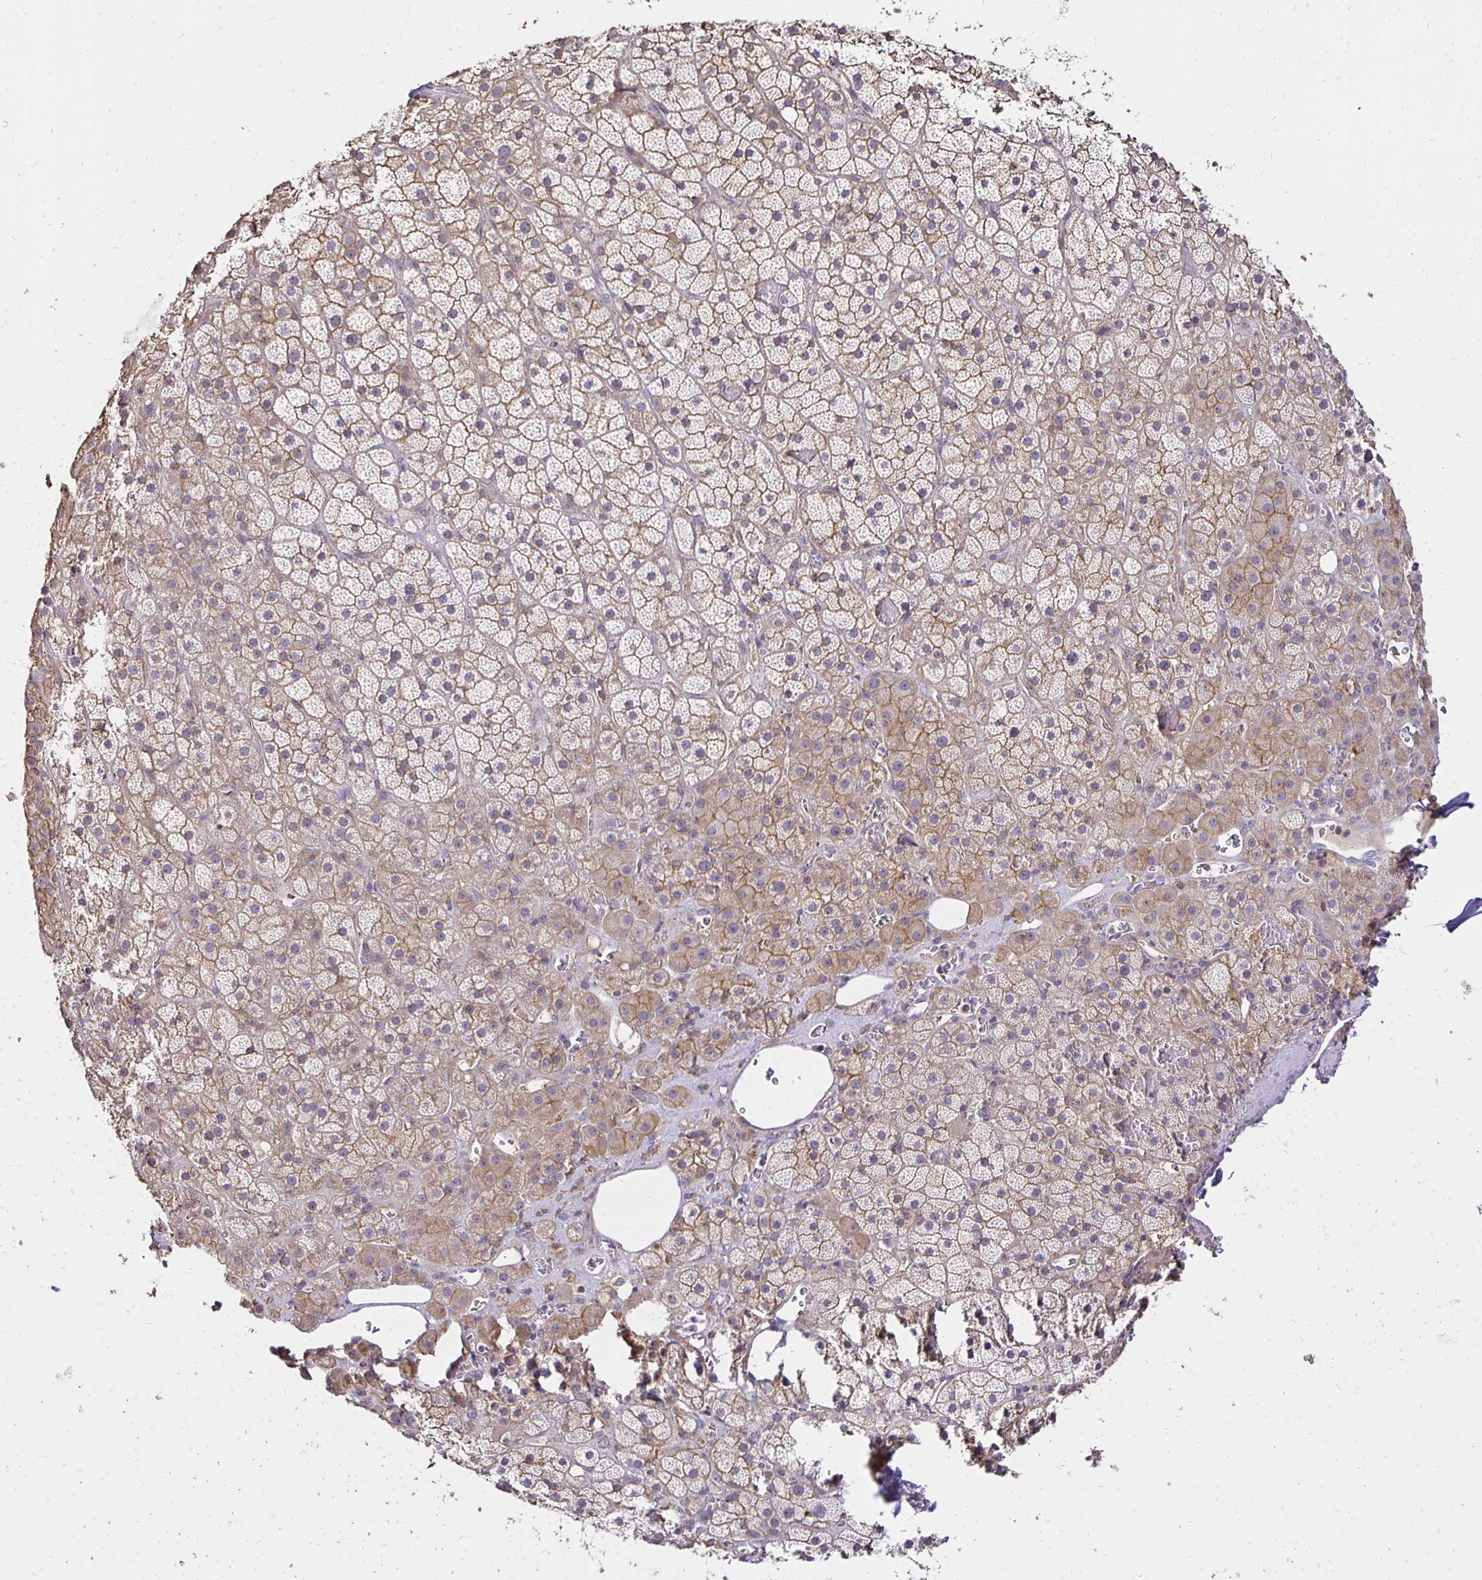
{"staining": {"intensity": "weak", "quantity": "25%-75%", "location": "cytoplasmic/membranous"}, "tissue": "adrenal gland", "cell_type": "Glandular cells", "image_type": "normal", "snomed": [{"axis": "morphology", "description": "Normal tissue, NOS"}, {"axis": "topography", "description": "Adrenal gland"}], "caption": "Brown immunohistochemical staining in benign human adrenal gland displays weak cytoplasmic/membranous expression in approximately 25%-75% of glandular cells.", "gene": "PNPLA3", "patient": {"sex": "male", "age": 57}}